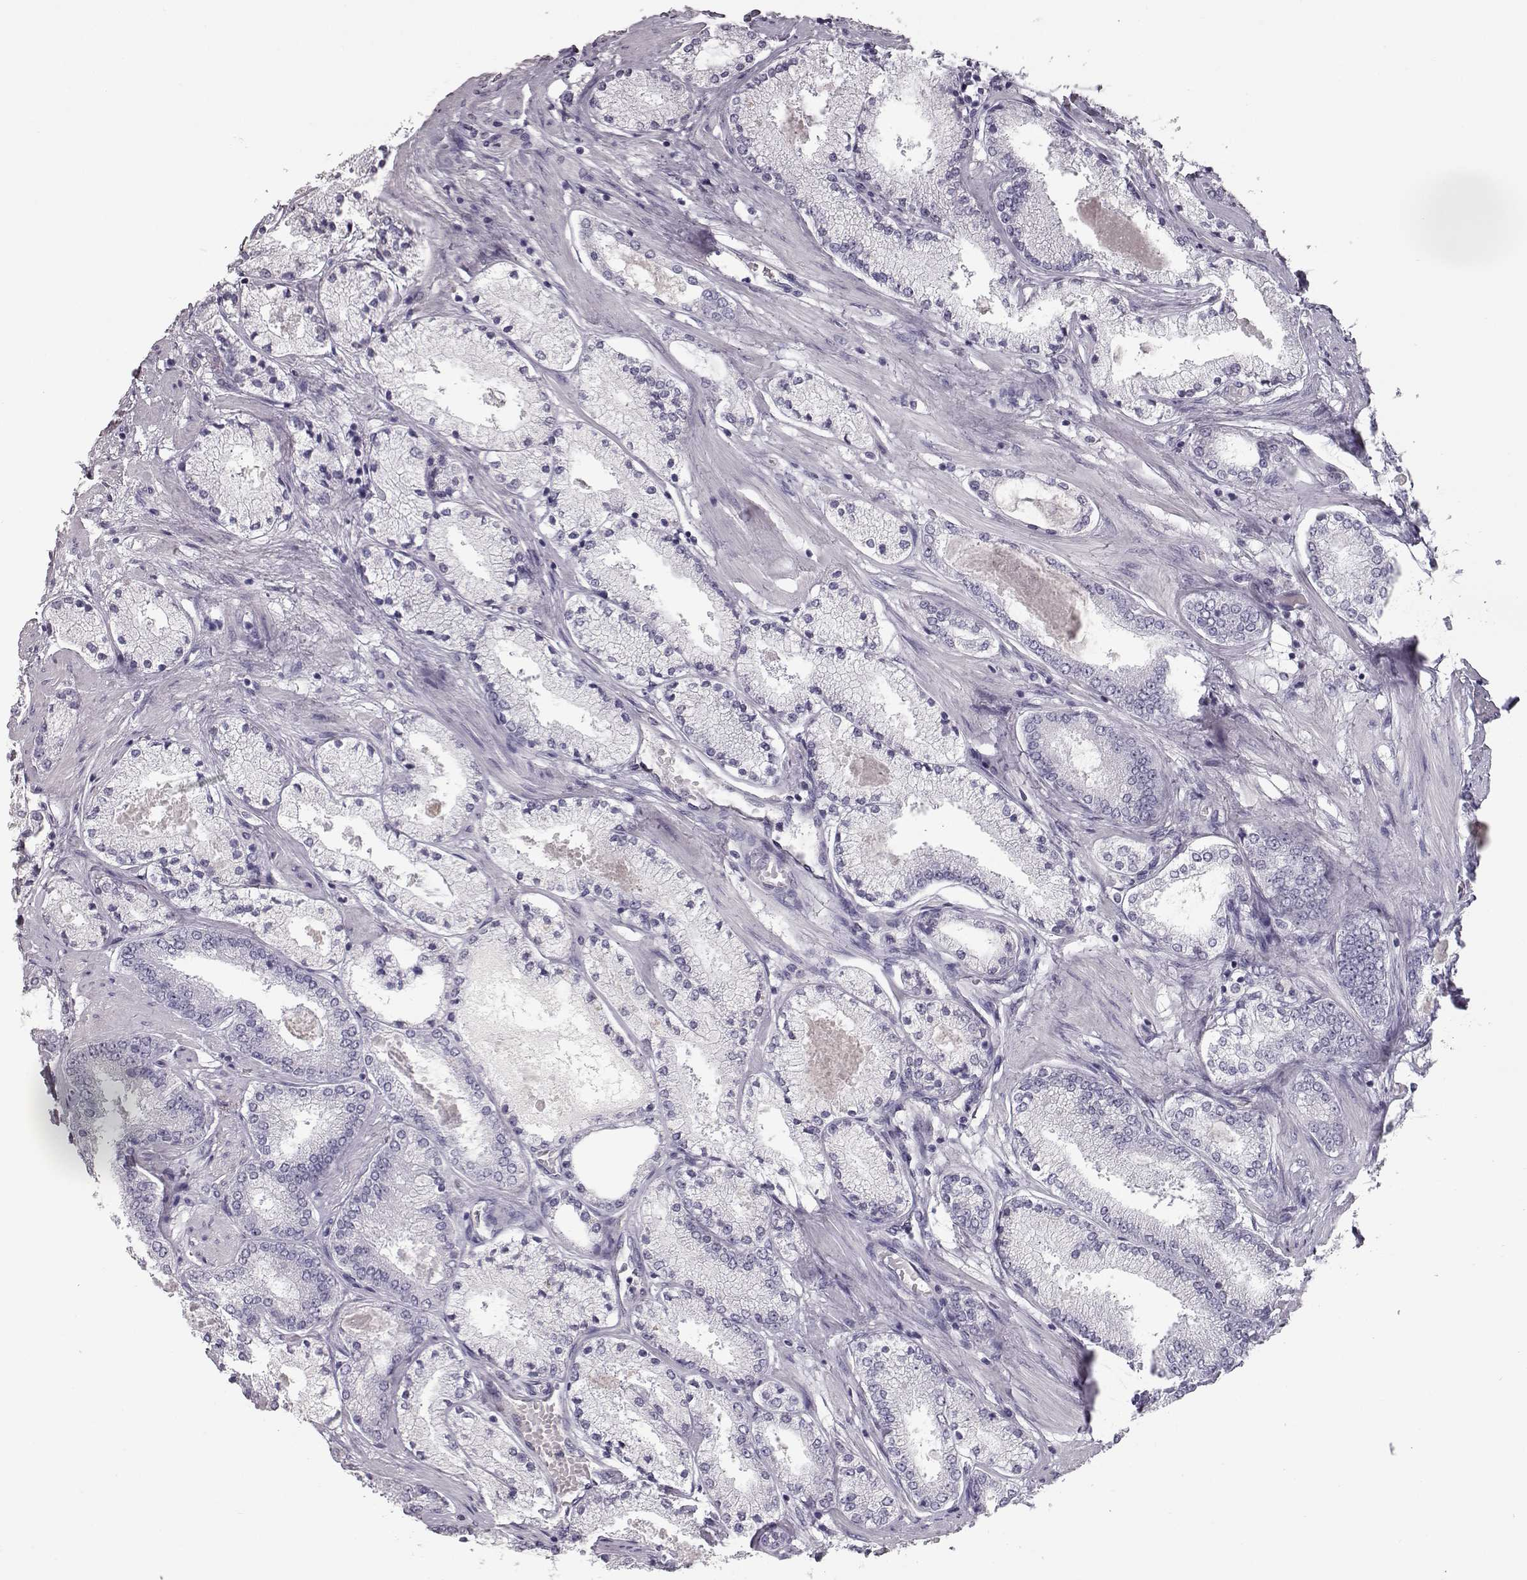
{"staining": {"intensity": "negative", "quantity": "none", "location": "none"}, "tissue": "prostate cancer", "cell_type": "Tumor cells", "image_type": "cancer", "snomed": [{"axis": "morphology", "description": "Adenocarcinoma, High grade"}, {"axis": "topography", "description": "Prostate"}], "caption": "A high-resolution image shows IHC staining of adenocarcinoma (high-grade) (prostate), which reveals no significant positivity in tumor cells.", "gene": "CCL19", "patient": {"sex": "male", "age": 63}}